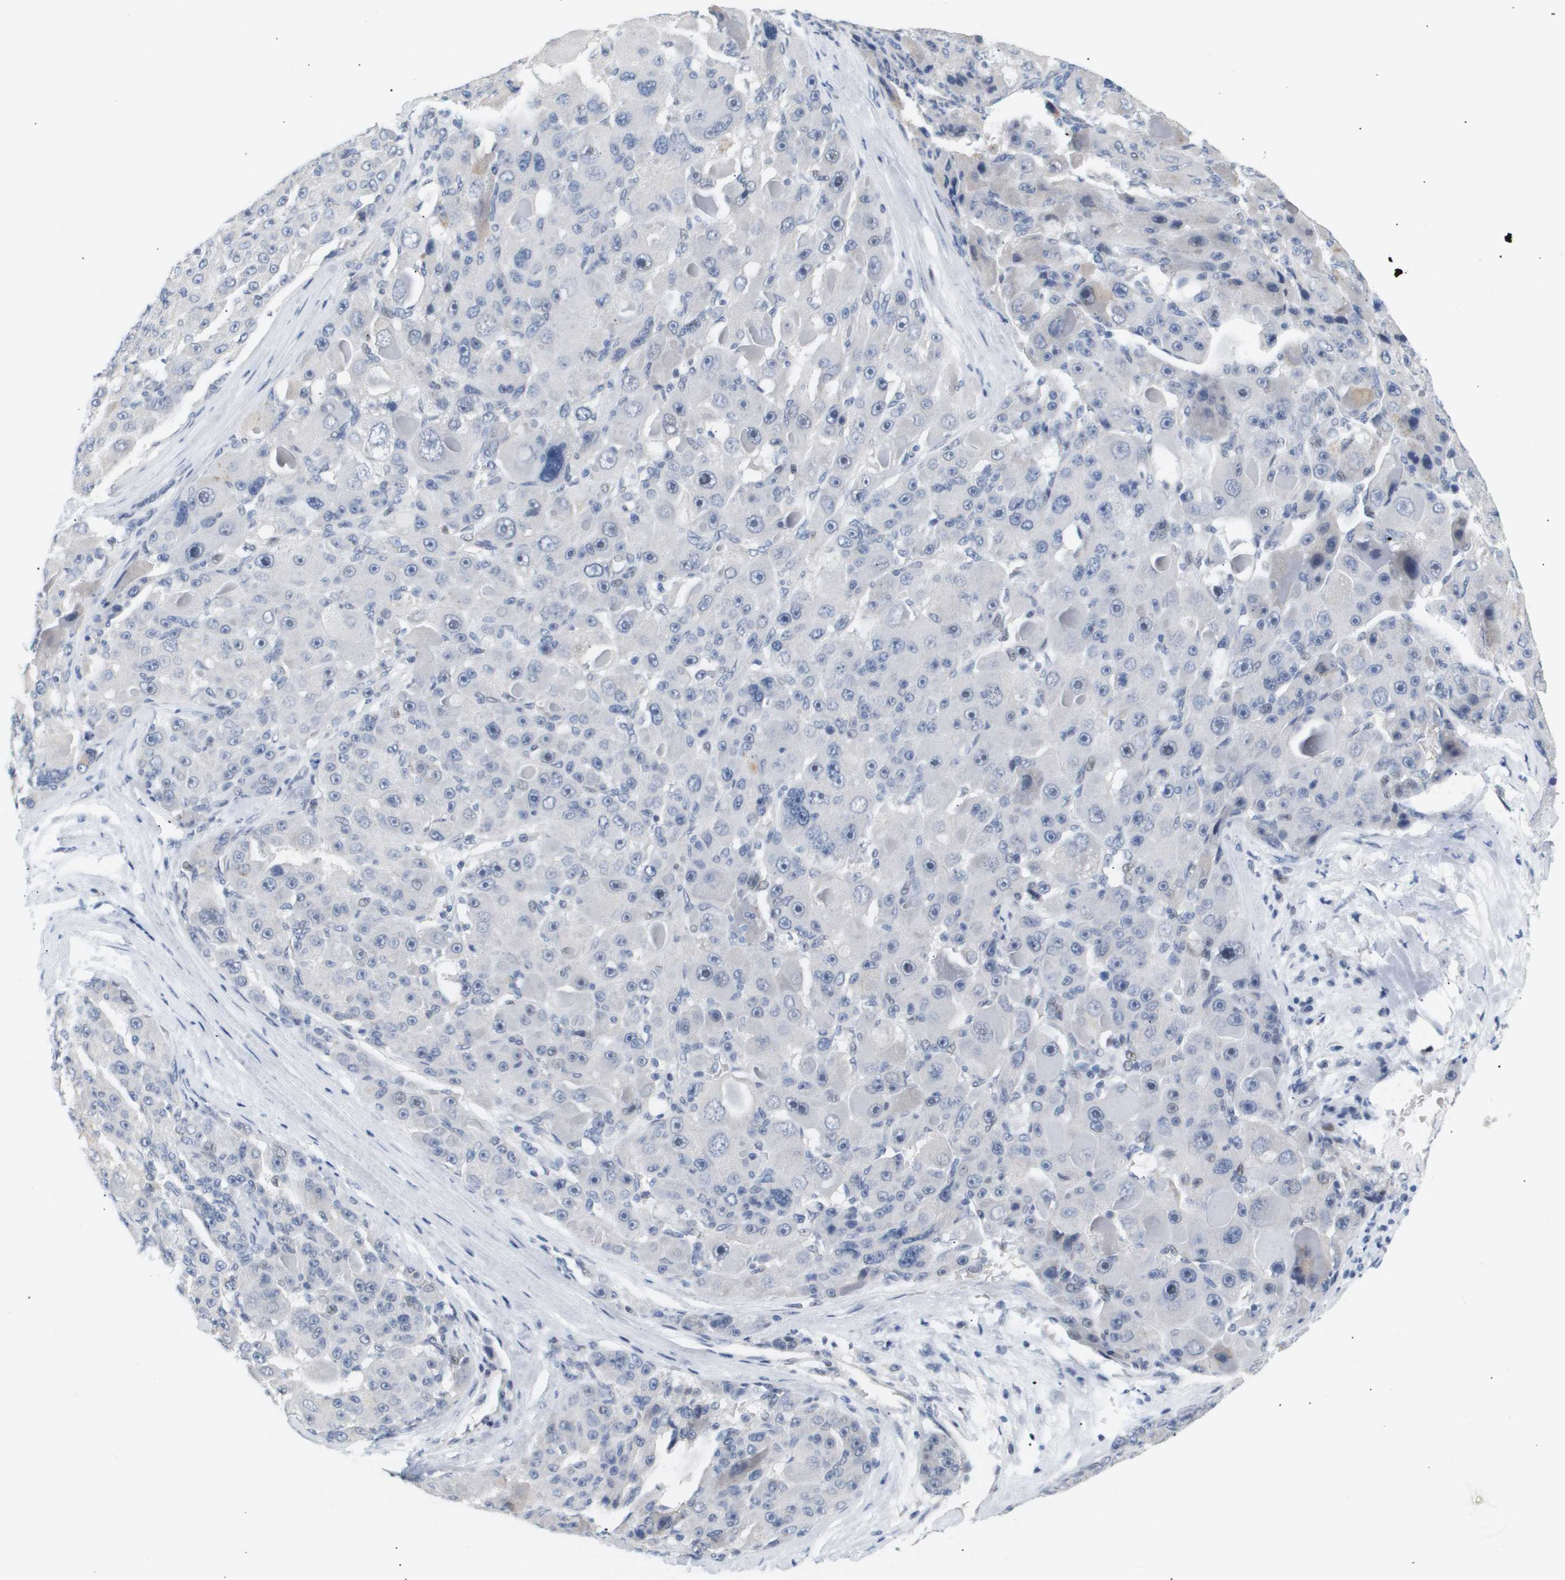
{"staining": {"intensity": "negative", "quantity": "none", "location": "none"}, "tissue": "liver cancer", "cell_type": "Tumor cells", "image_type": "cancer", "snomed": [{"axis": "morphology", "description": "Carcinoma, Hepatocellular, NOS"}, {"axis": "topography", "description": "Liver"}], "caption": "Tumor cells are negative for protein expression in human liver hepatocellular carcinoma.", "gene": "PPARD", "patient": {"sex": "male", "age": 76}}